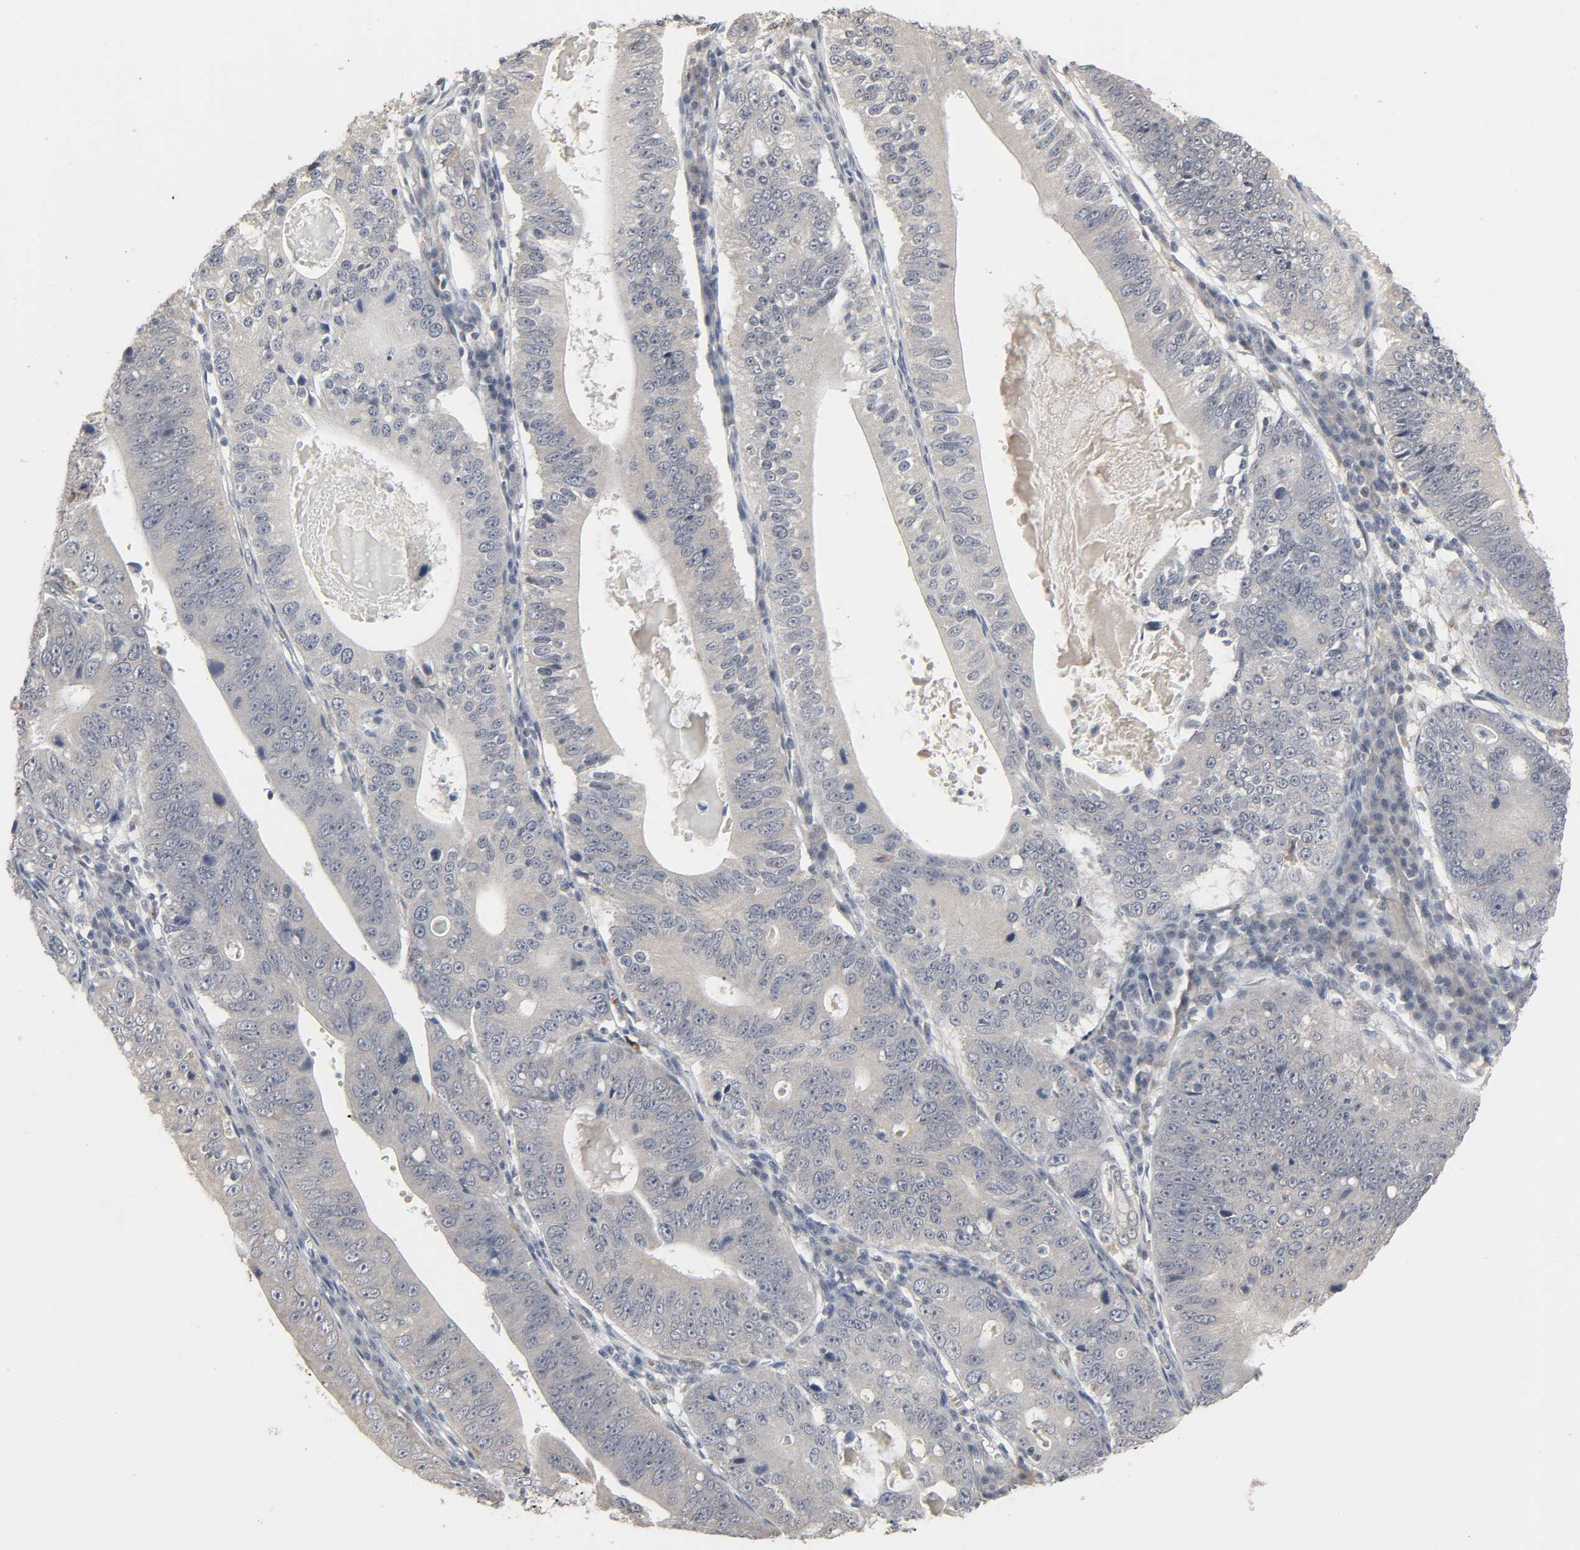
{"staining": {"intensity": "negative", "quantity": "none", "location": "none"}, "tissue": "stomach cancer", "cell_type": "Tumor cells", "image_type": "cancer", "snomed": [{"axis": "morphology", "description": "Adenocarcinoma, NOS"}, {"axis": "topography", "description": "Stomach"}], "caption": "Tumor cells are negative for brown protein staining in stomach cancer.", "gene": "ZNF222", "patient": {"sex": "male", "age": 59}}